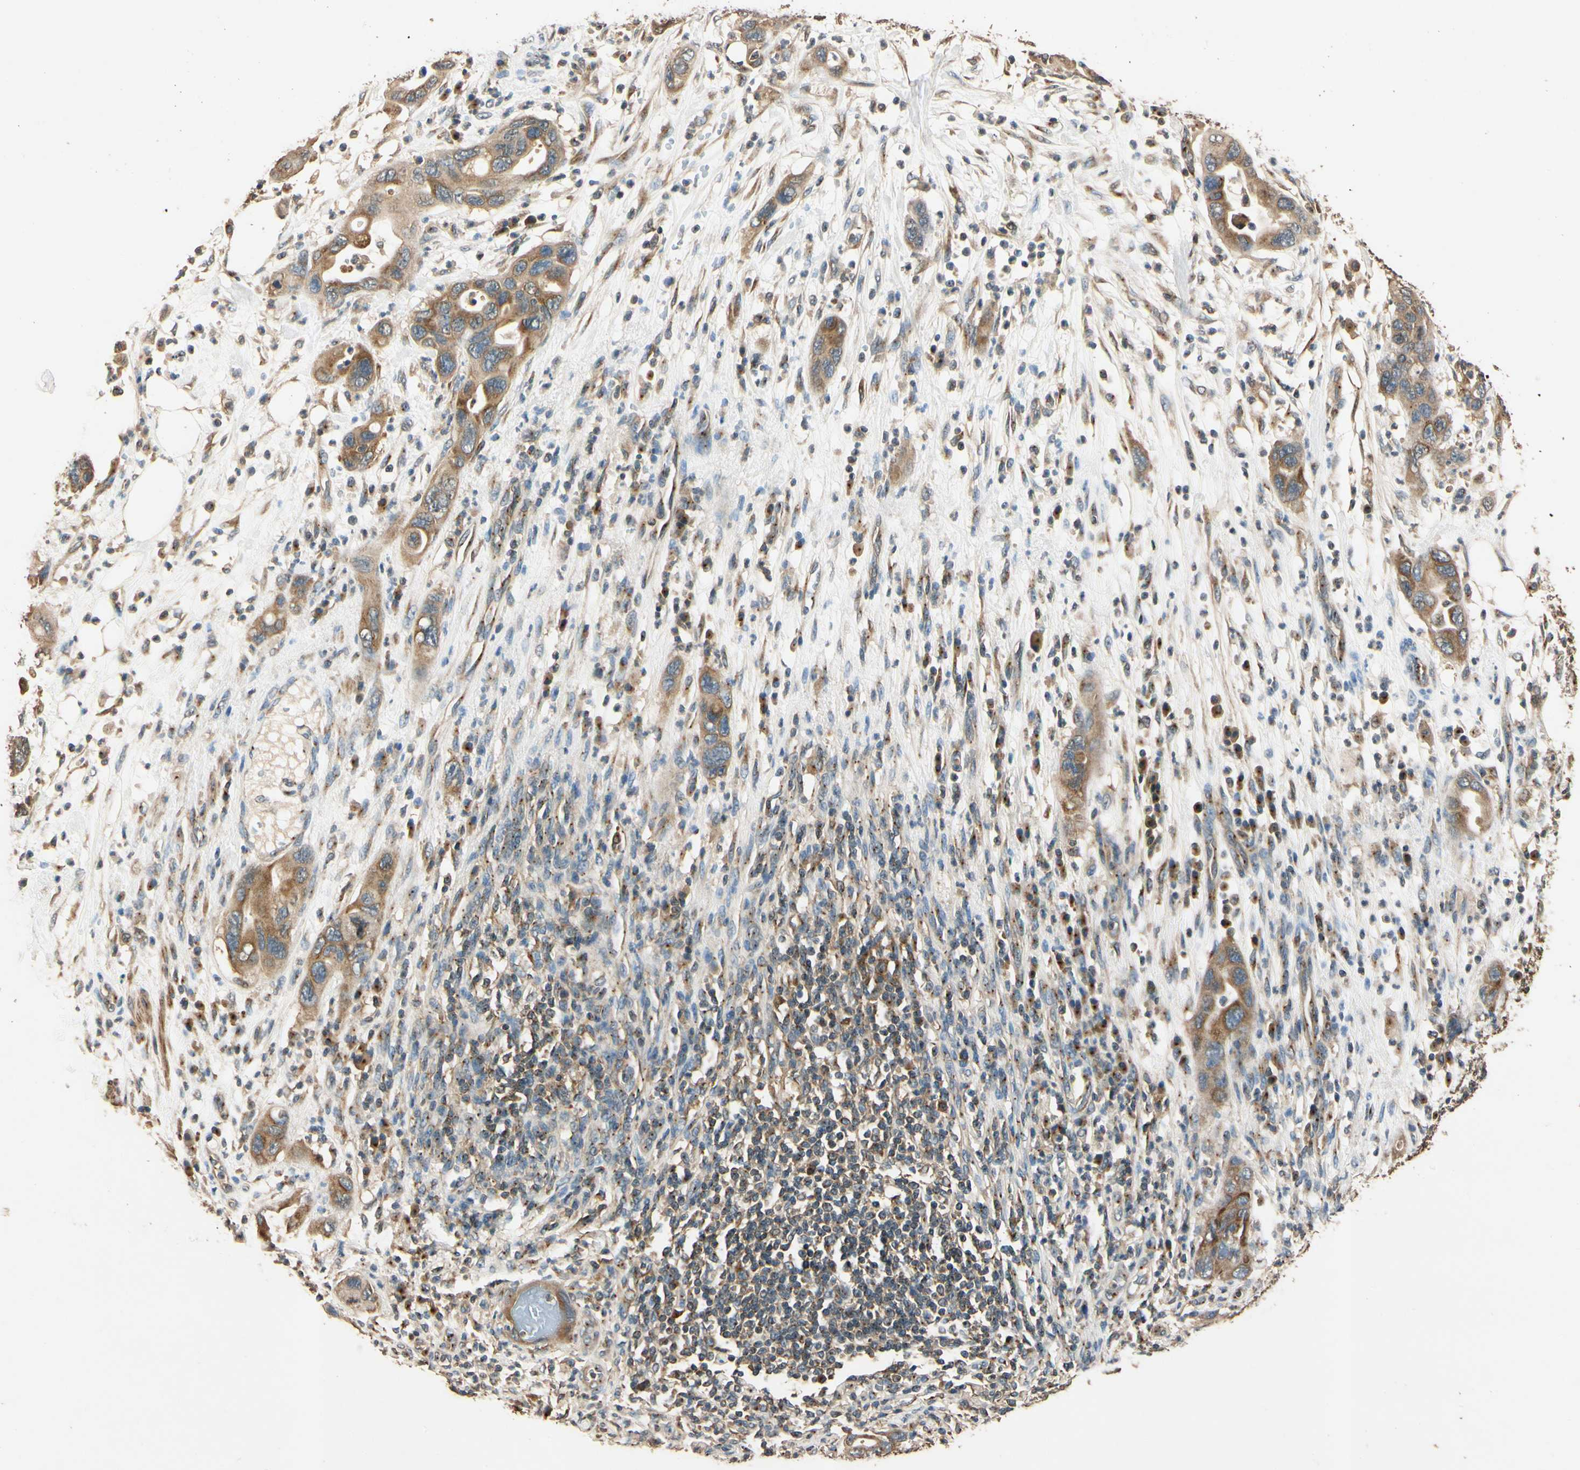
{"staining": {"intensity": "moderate", "quantity": ">75%", "location": "cytoplasmic/membranous"}, "tissue": "pancreatic cancer", "cell_type": "Tumor cells", "image_type": "cancer", "snomed": [{"axis": "morphology", "description": "Adenocarcinoma, NOS"}, {"axis": "topography", "description": "Pancreas"}], "caption": "Immunohistochemistry (IHC) of pancreatic cancer exhibits medium levels of moderate cytoplasmic/membranous expression in about >75% of tumor cells.", "gene": "AKAP9", "patient": {"sex": "female", "age": 71}}